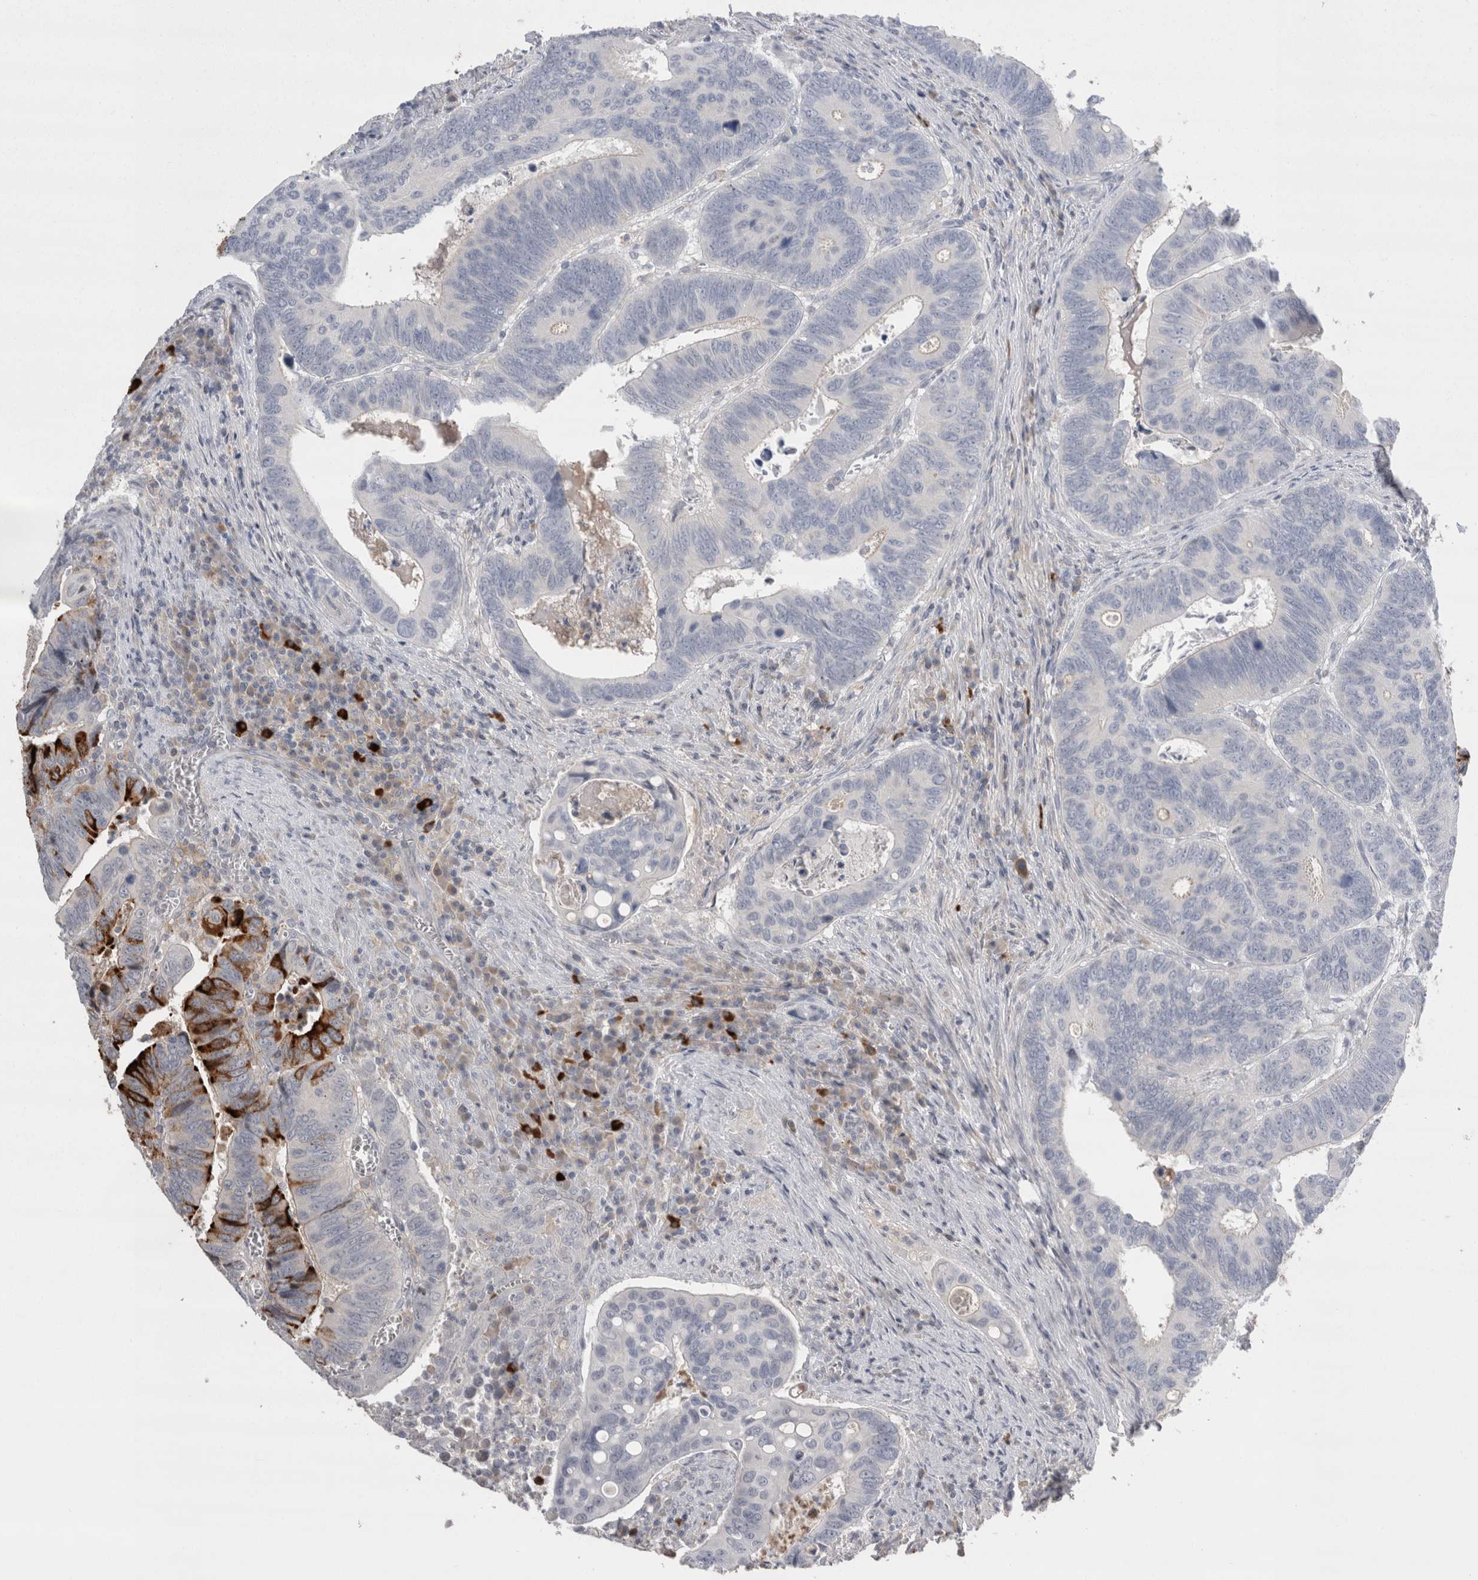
{"staining": {"intensity": "strong", "quantity": "<25%", "location": "cytoplasmic/membranous"}, "tissue": "colorectal cancer", "cell_type": "Tumor cells", "image_type": "cancer", "snomed": [{"axis": "morphology", "description": "Inflammation, NOS"}, {"axis": "morphology", "description": "Adenocarcinoma, NOS"}, {"axis": "topography", "description": "Colon"}], "caption": "Strong cytoplasmic/membranous expression is identified in approximately <25% of tumor cells in adenocarcinoma (colorectal).", "gene": "REG1A", "patient": {"sex": "male", "age": 72}}